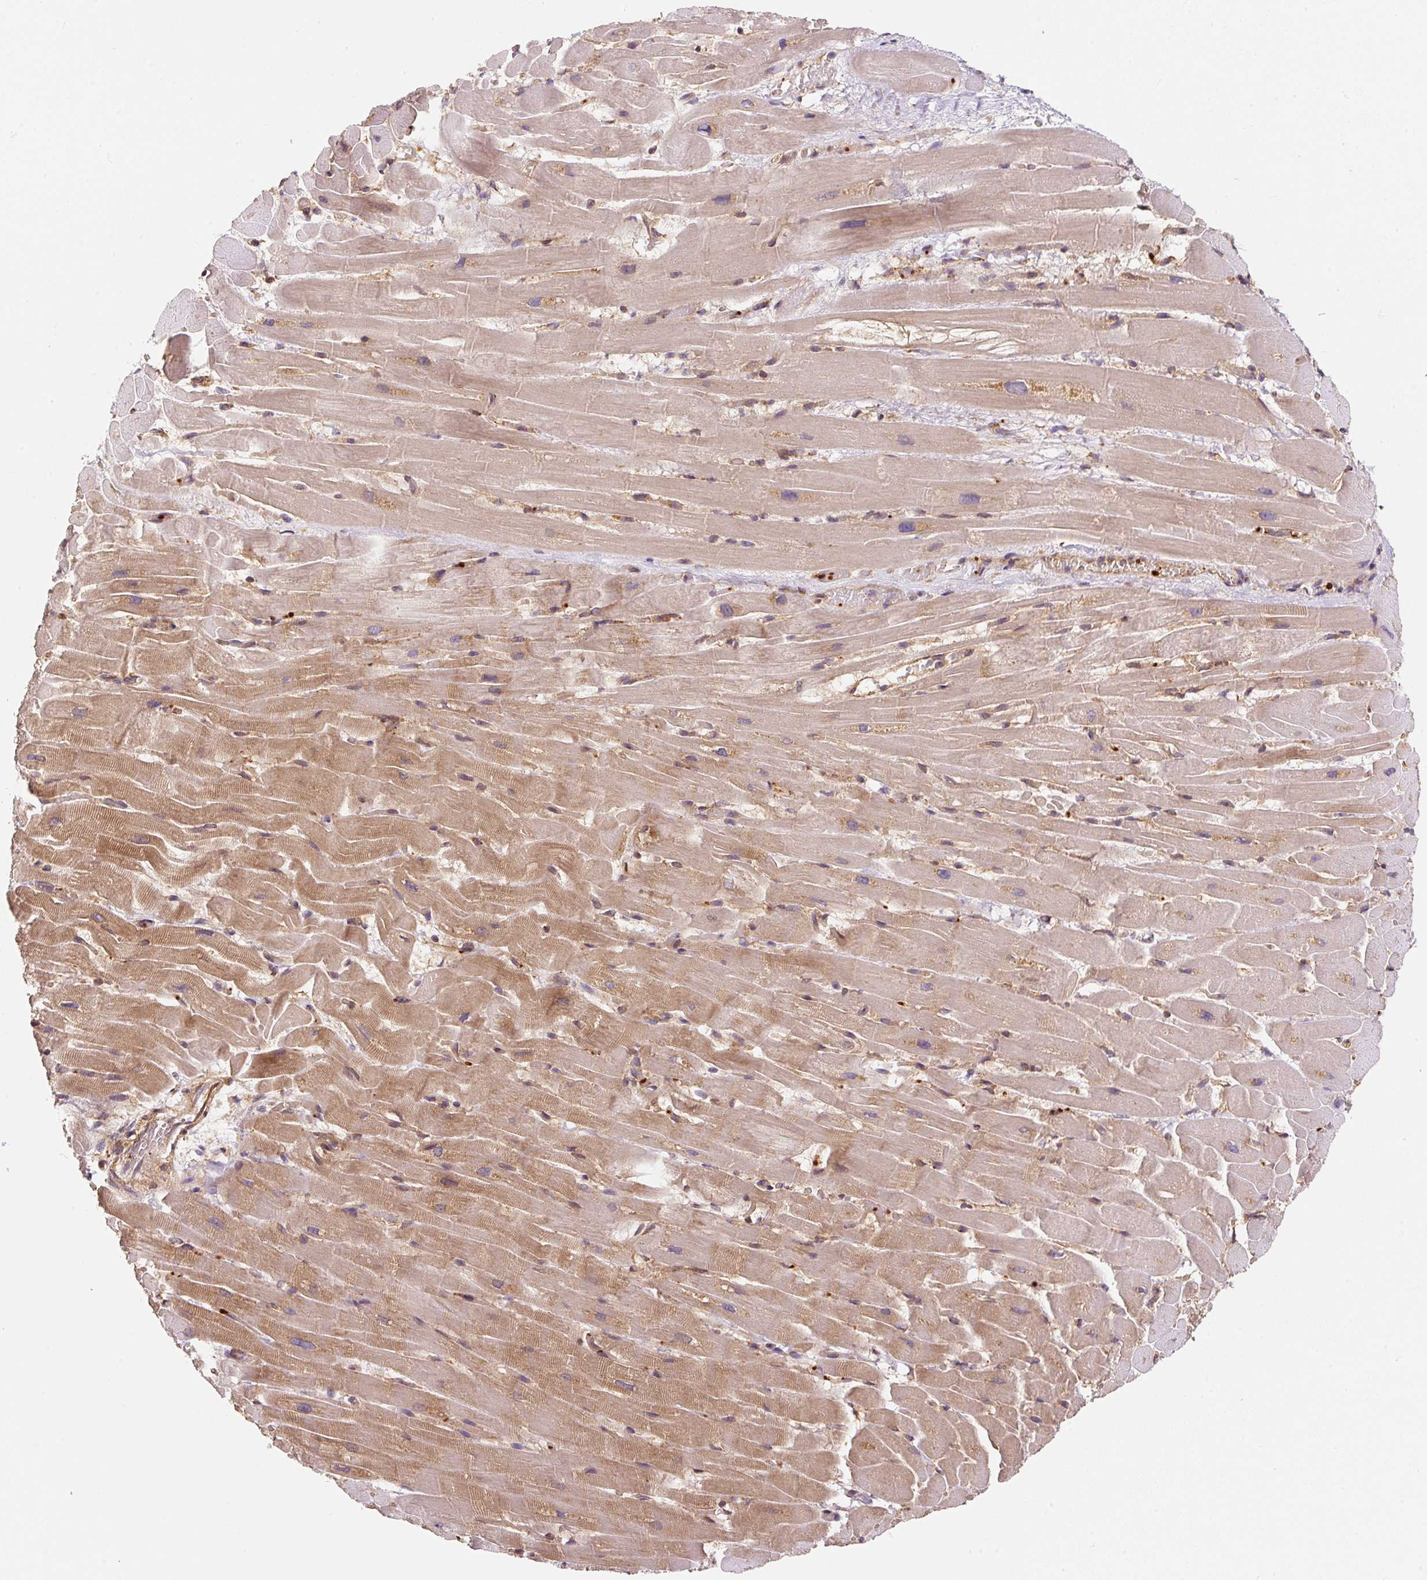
{"staining": {"intensity": "moderate", "quantity": ">75%", "location": "cytoplasmic/membranous"}, "tissue": "heart muscle", "cell_type": "Cardiomyocytes", "image_type": "normal", "snomed": [{"axis": "morphology", "description": "Normal tissue, NOS"}, {"axis": "topography", "description": "Heart"}], "caption": "This histopathology image exhibits IHC staining of unremarkable human heart muscle, with medium moderate cytoplasmic/membranous staining in approximately >75% of cardiomyocytes.", "gene": "EIF2S2", "patient": {"sex": "male", "age": 37}}